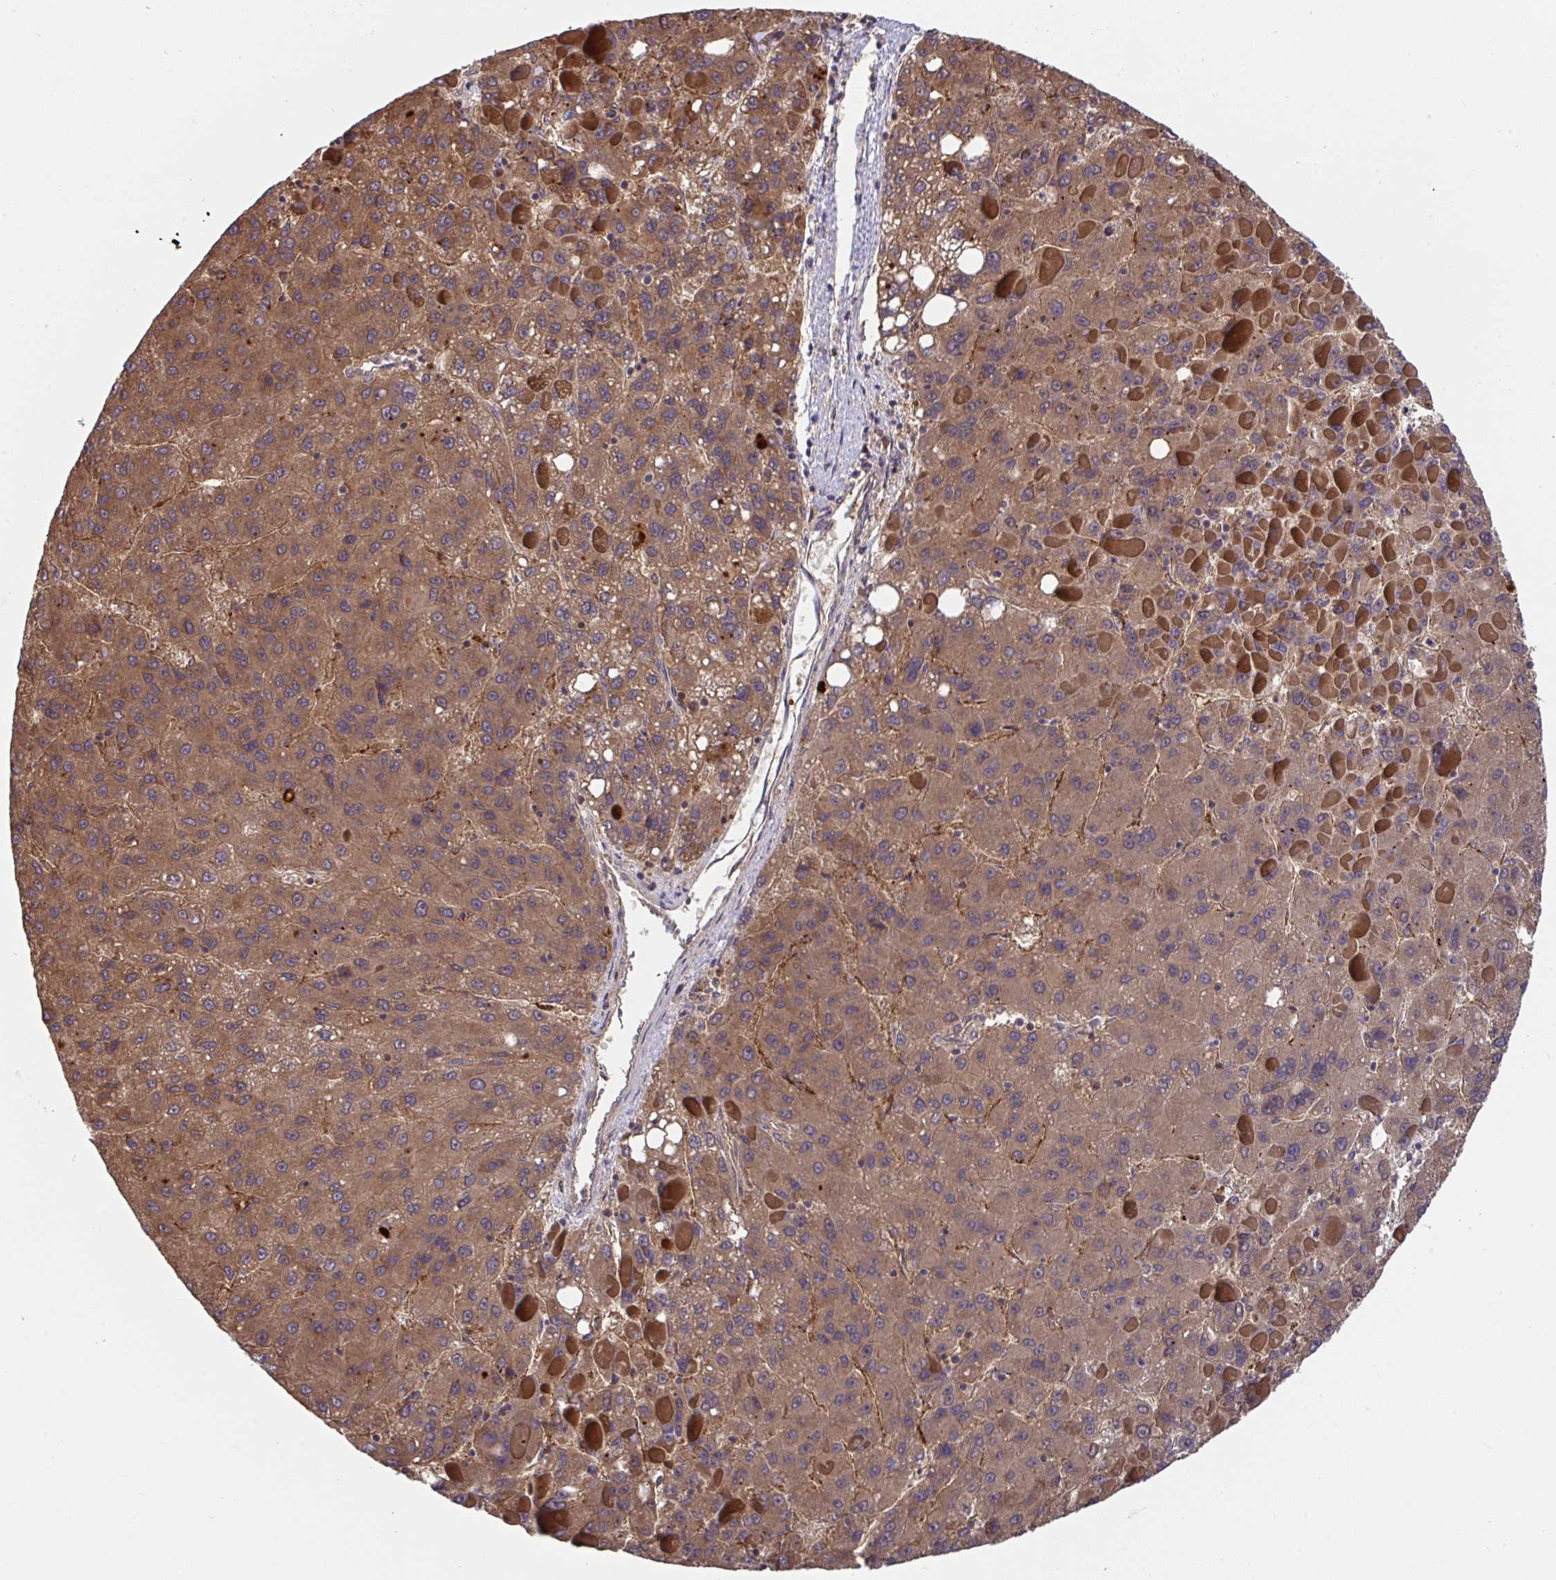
{"staining": {"intensity": "moderate", "quantity": ">75%", "location": "cytoplasmic/membranous"}, "tissue": "liver cancer", "cell_type": "Tumor cells", "image_type": "cancer", "snomed": [{"axis": "morphology", "description": "Carcinoma, Hepatocellular, NOS"}, {"axis": "topography", "description": "Liver"}], "caption": "Immunohistochemistry micrograph of neoplastic tissue: human liver cancer stained using immunohistochemistry displays medium levels of moderate protein expression localized specifically in the cytoplasmic/membranous of tumor cells, appearing as a cytoplasmic/membranous brown color.", "gene": "TIGAR", "patient": {"sex": "female", "age": 82}}